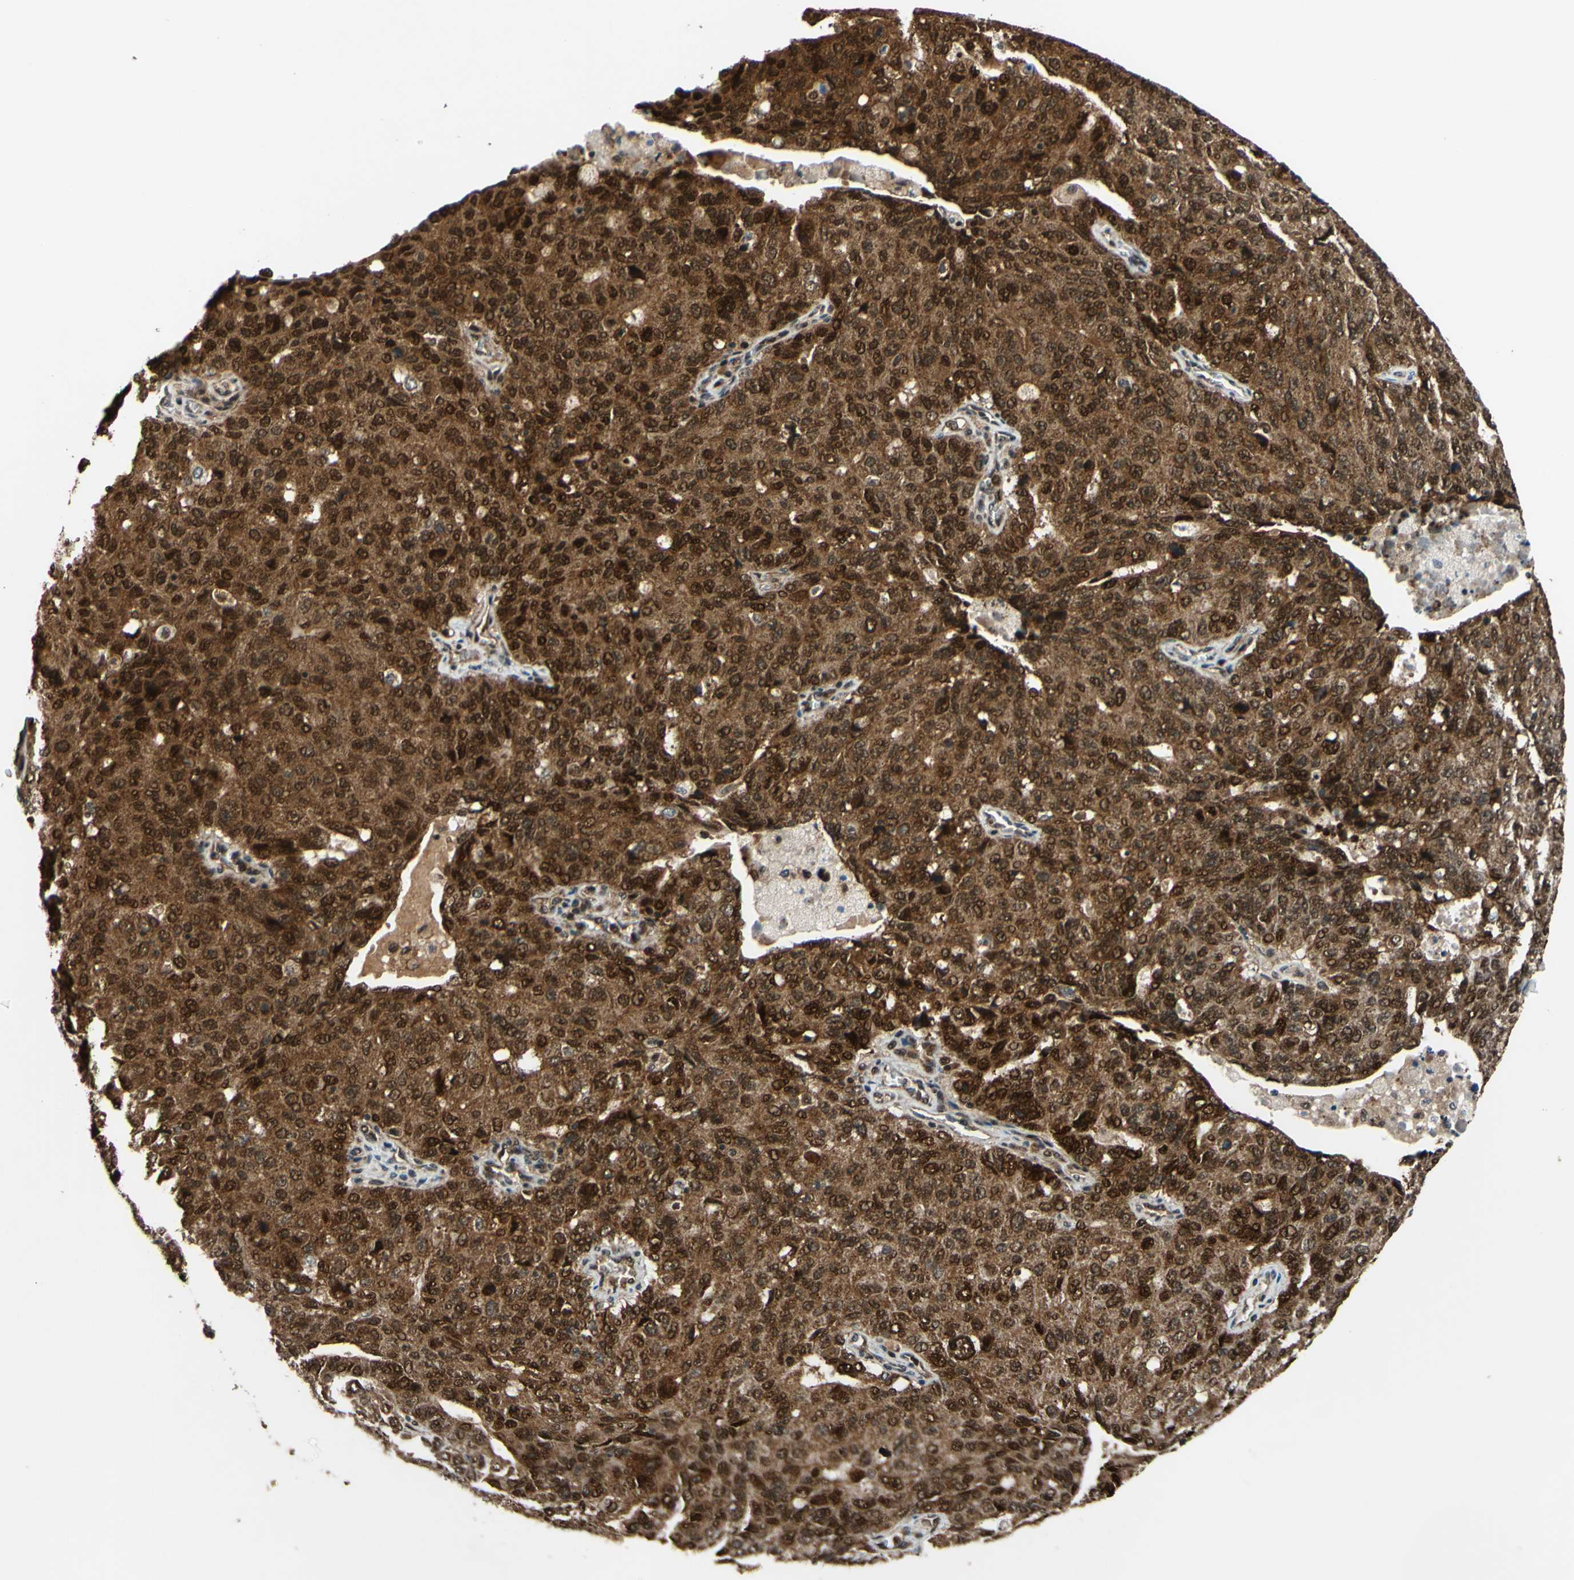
{"staining": {"intensity": "strong", "quantity": "25%-75%", "location": "cytoplasmic/membranous,nuclear"}, "tissue": "ovarian cancer", "cell_type": "Tumor cells", "image_type": "cancer", "snomed": [{"axis": "morphology", "description": "Carcinoma, endometroid"}, {"axis": "topography", "description": "Ovary"}], "caption": "Immunohistochemistry of human ovarian cancer (endometroid carcinoma) demonstrates high levels of strong cytoplasmic/membranous and nuclear staining in approximately 25%-75% of tumor cells.", "gene": "ABCC8", "patient": {"sex": "female", "age": 62}}